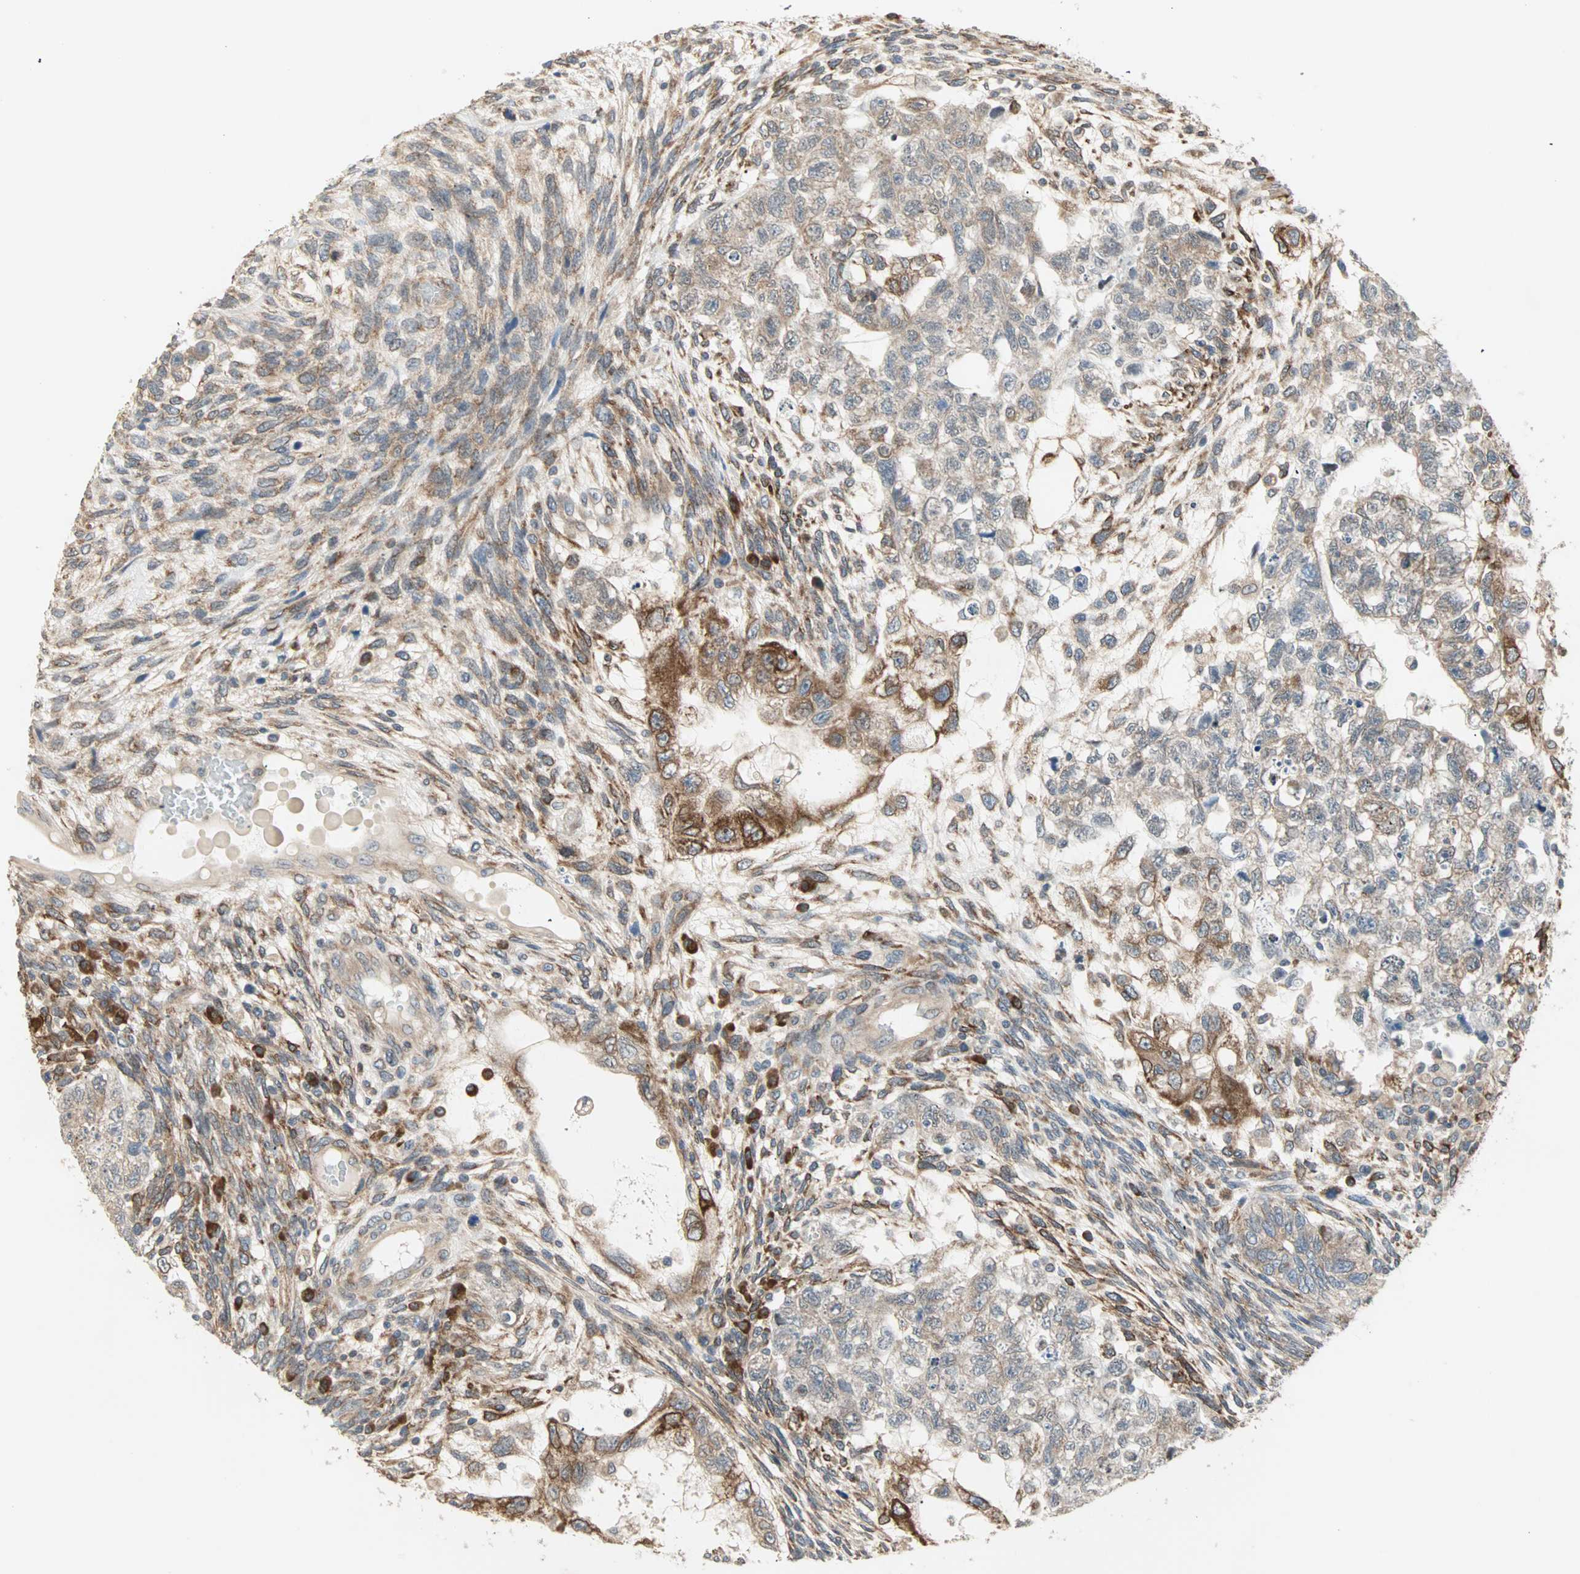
{"staining": {"intensity": "moderate", "quantity": "25%-75%", "location": "cytoplasmic/membranous"}, "tissue": "testis cancer", "cell_type": "Tumor cells", "image_type": "cancer", "snomed": [{"axis": "morphology", "description": "Normal tissue, NOS"}, {"axis": "morphology", "description": "Carcinoma, Embryonal, NOS"}, {"axis": "topography", "description": "Testis"}], "caption": "Immunohistochemical staining of human testis cancer demonstrates medium levels of moderate cytoplasmic/membranous protein positivity in about 25%-75% of tumor cells. Nuclei are stained in blue.", "gene": "SAR1A", "patient": {"sex": "male", "age": 36}}